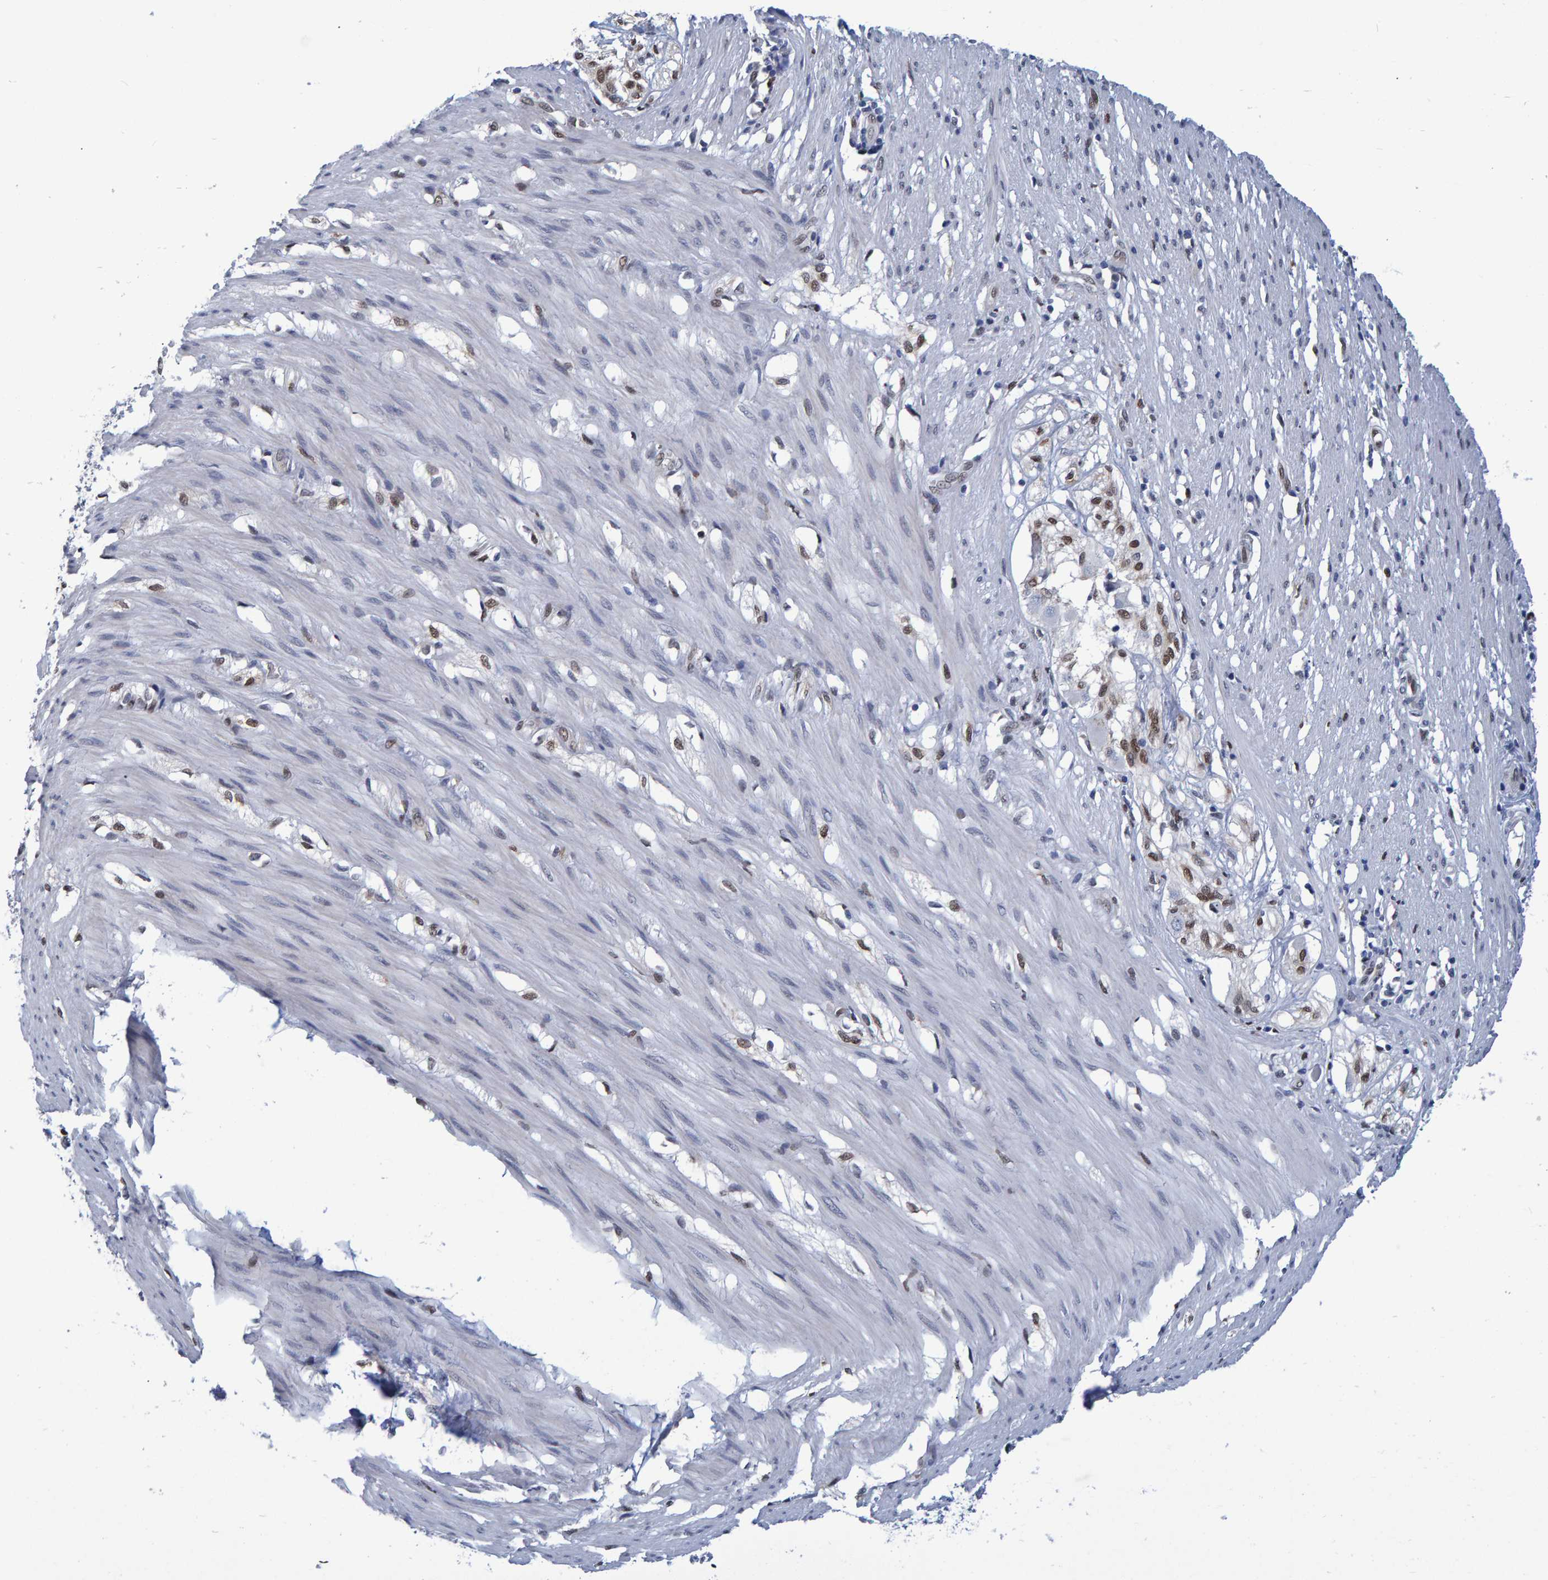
{"staining": {"intensity": "negative", "quantity": "none", "location": "none"}, "tissue": "smooth muscle", "cell_type": "Smooth muscle cells", "image_type": "normal", "snomed": [{"axis": "morphology", "description": "Normal tissue, NOS"}, {"axis": "morphology", "description": "Adenocarcinoma, NOS"}, {"axis": "topography", "description": "Smooth muscle"}, {"axis": "topography", "description": "Colon"}], "caption": "Smooth muscle stained for a protein using immunohistochemistry (IHC) reveals no expression smooth muscle cells.", "gene": "QKI", "patient": {"sex": "male", "age": 14}}